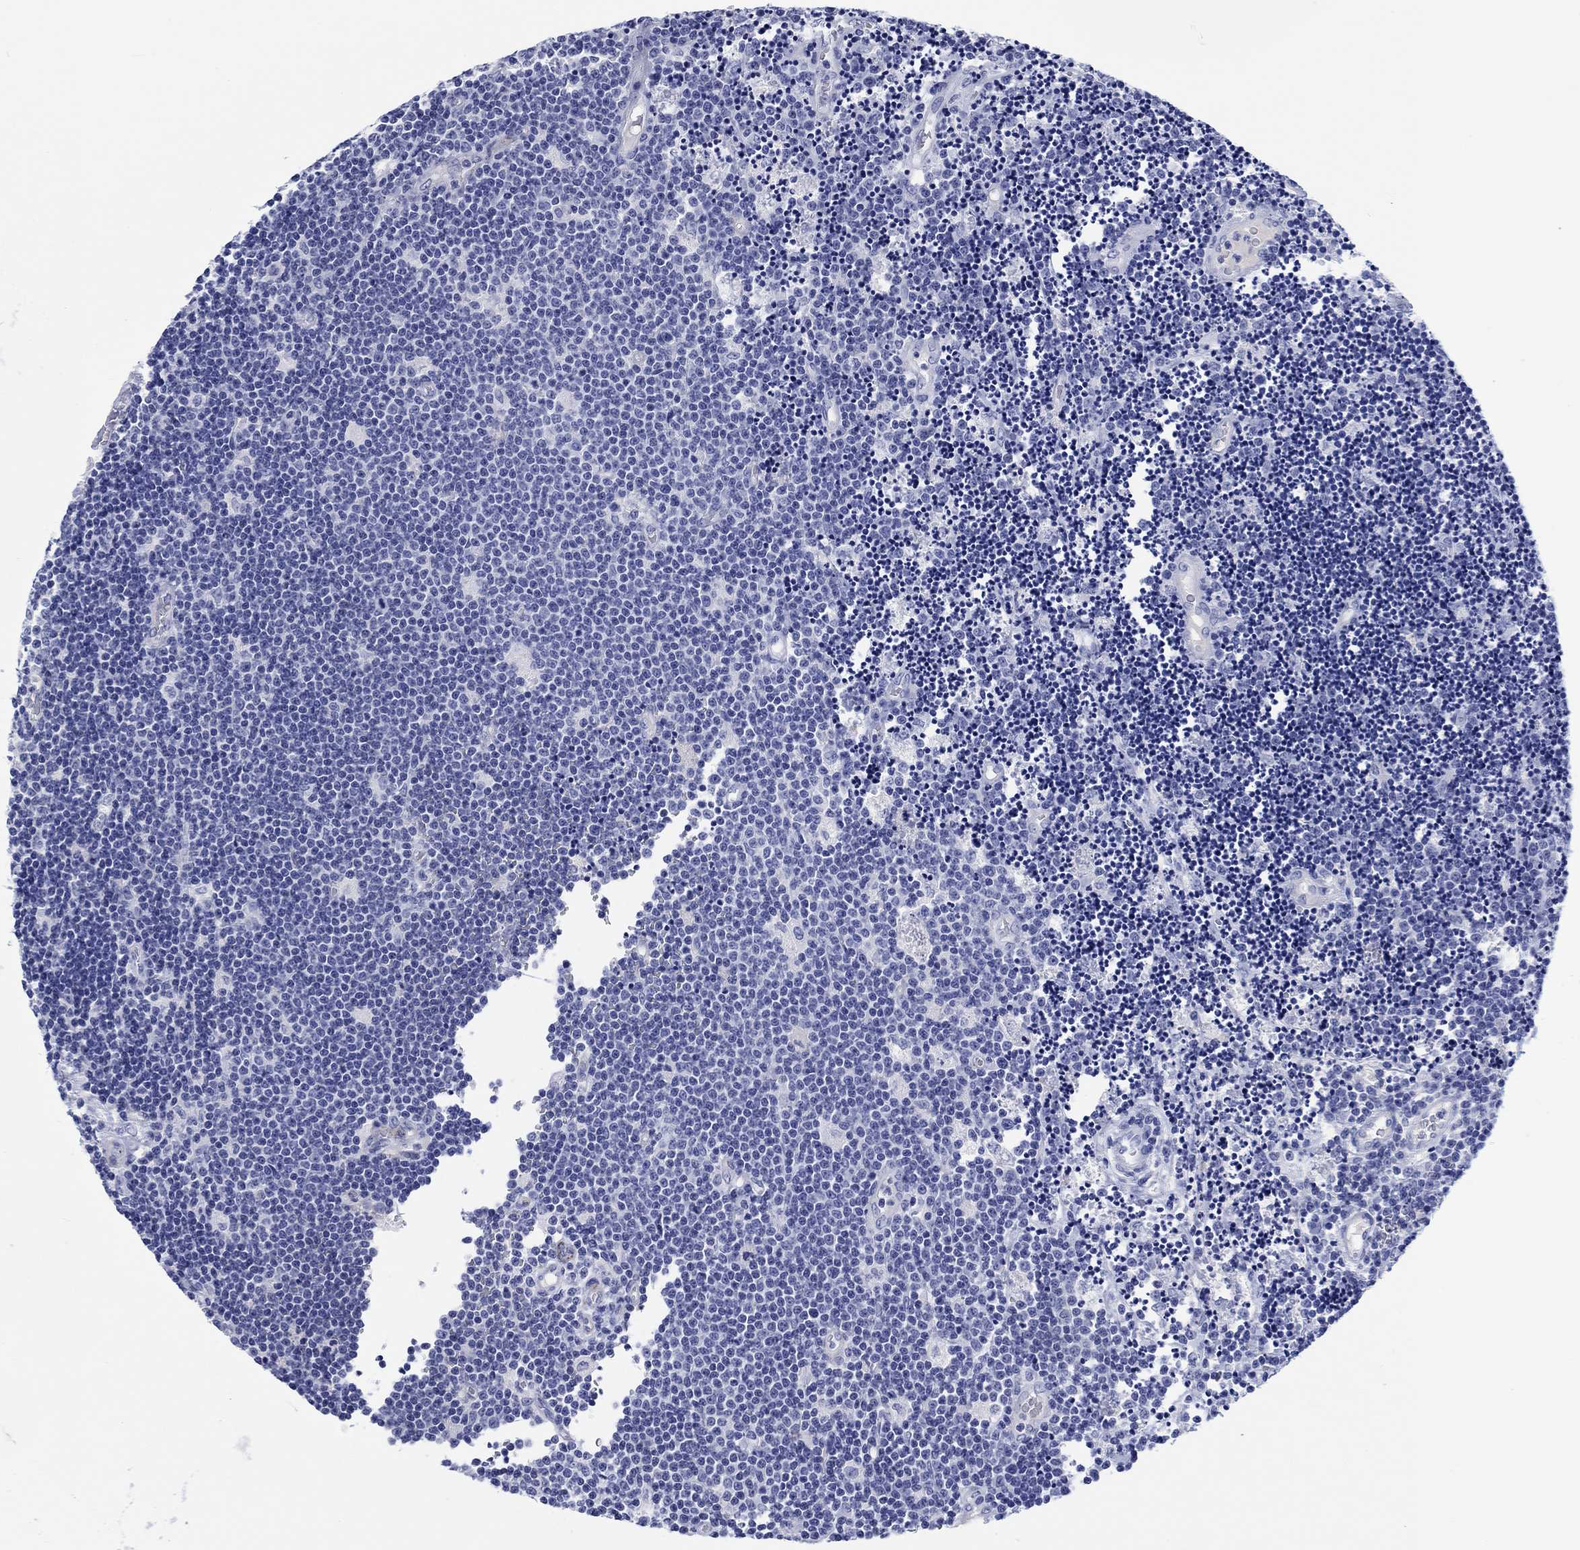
{"staining": {"intensity": "negative", "quantity": "none", "location": "none"}, "tissue": "lymphoma", "cell_type": "Tumor cells", "image_type": "cancer", "snomed": [{"axis": "morphology", "description": "Malignant lymphoma, non-Hodgkin's type, Low grade"}, {"axis": "topography", "description": "Brain"}], "caption": "Tumor cells show no significant expression in lymphoma.", "gene": "CACNG3", "patient": {"sex": "female", "age": 66}}